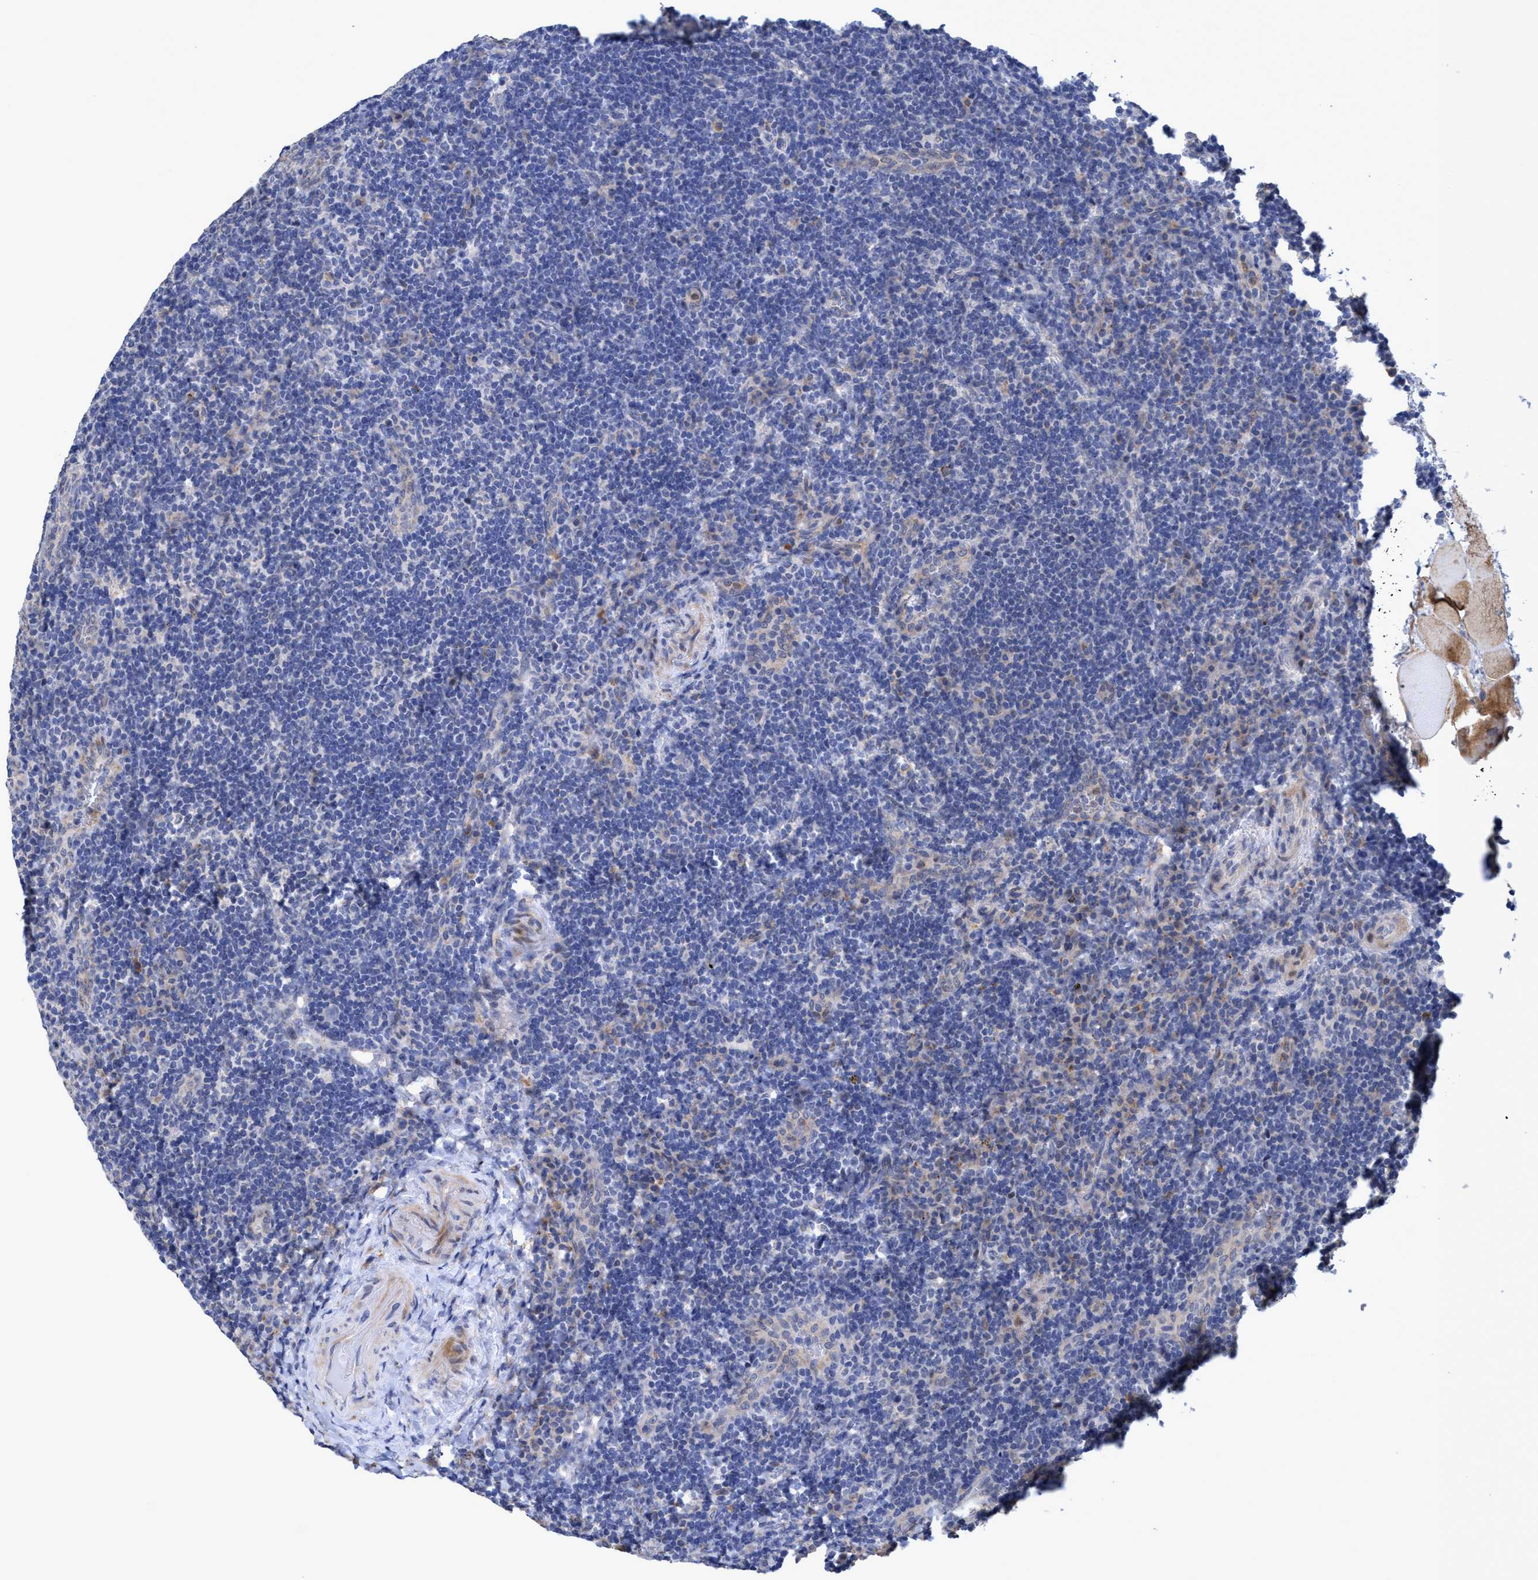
{"staining": {"intensity": "negative", "quantity": "none", "location": "none"}, "tissue": "lymphoma", "cell_type": "Tumor cells", "image_type": "cancer", "snomed": [{"axis": "morphology", "description": "Malignant lymphoma, non-Hodgkin's type, High grade"}, {"axis": "topography", "description": "Tonsil"}], "caption": "The histopathology image shows no significant positivity in tumor cells of malignant lymphoma, non-Hodgkin's type (high-grade).", "gene": "SEMA4D", "patient": {"sex": "female", "age": 36}}